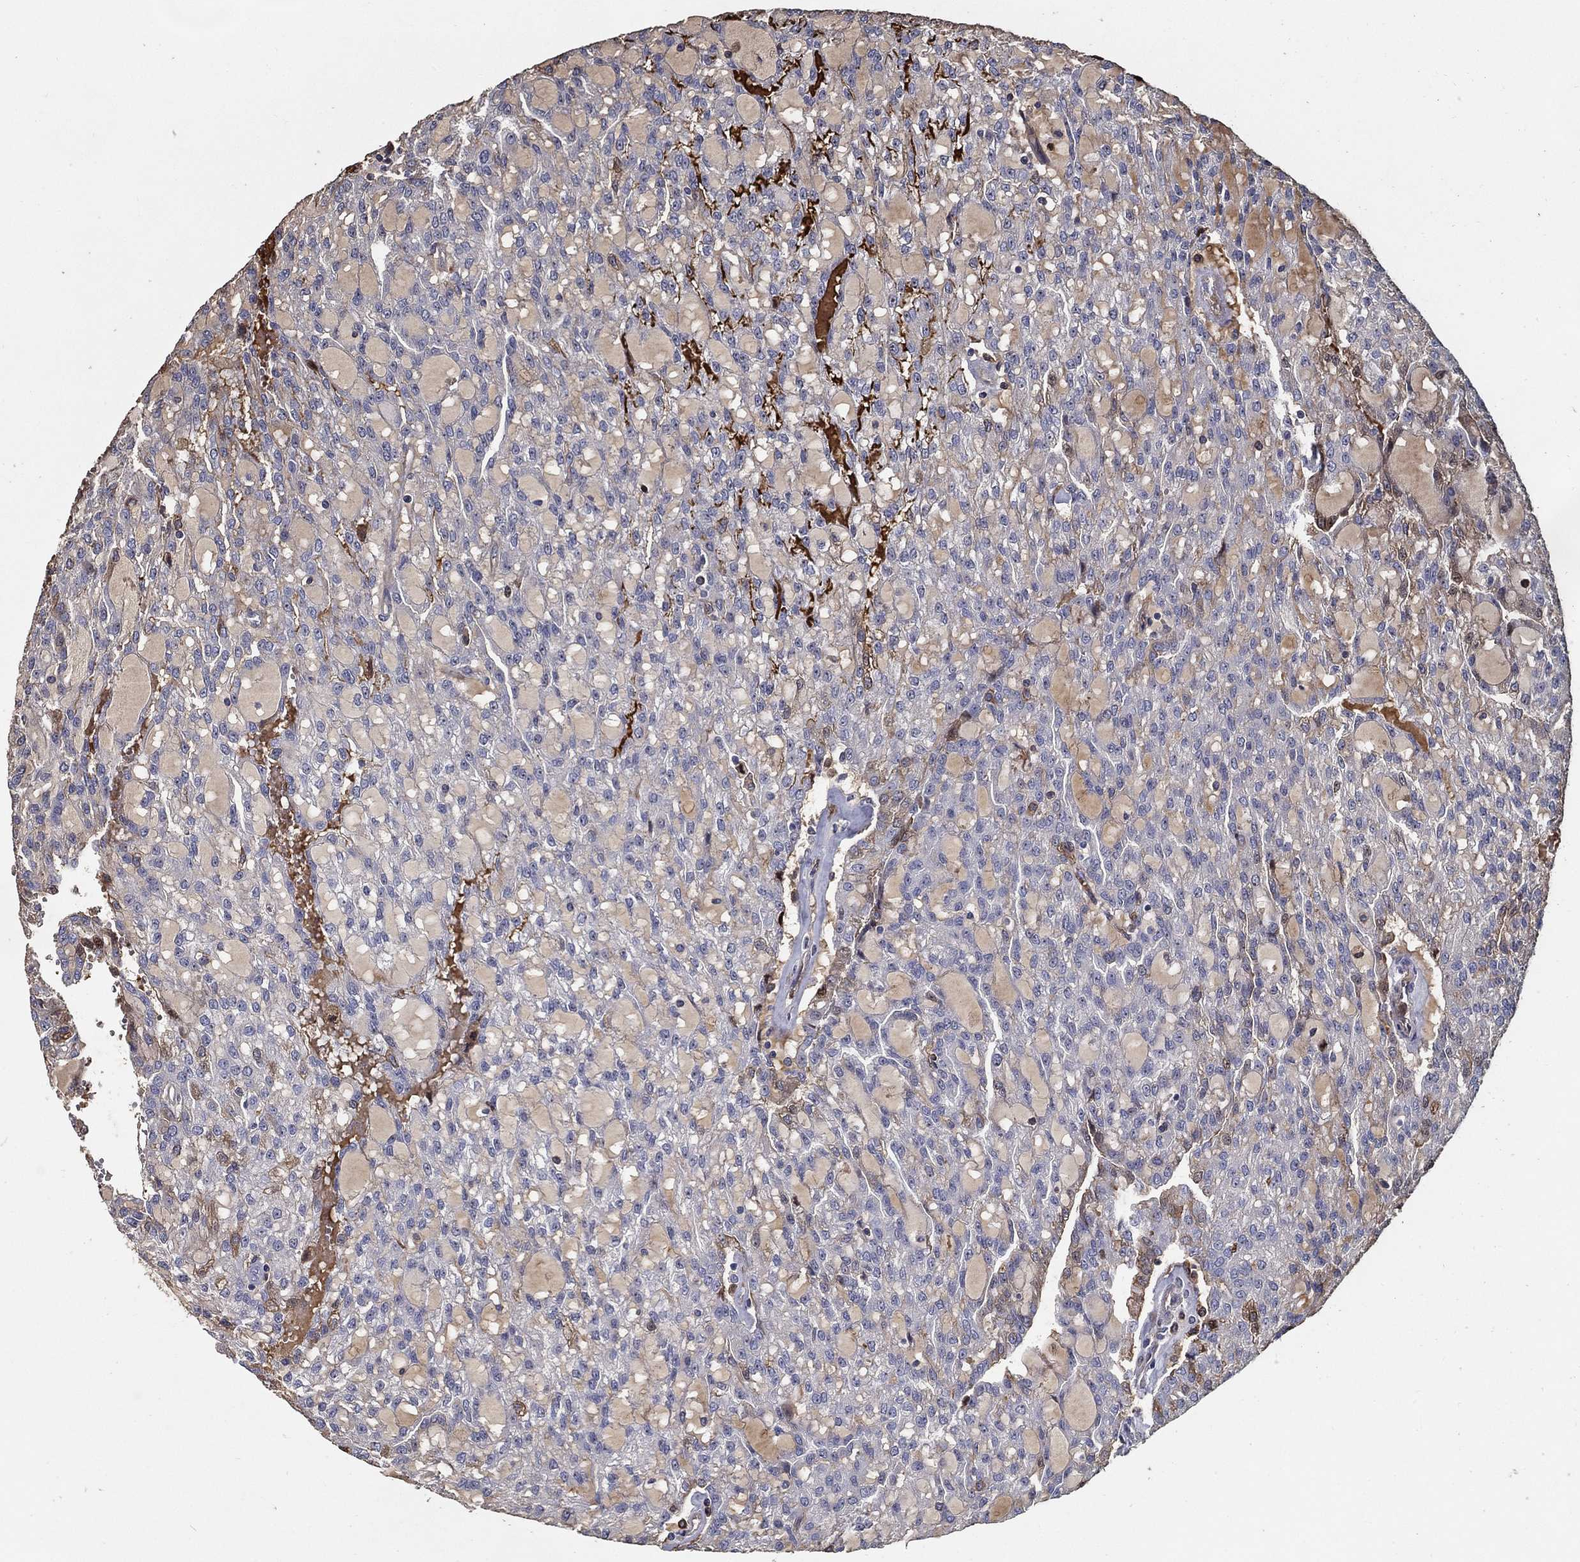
{"staining": {"intensity": "weak", "quantity": "<25%", "location": "cytoplasmic/membranous"}, "tissue": "renal cancer", "cell_type": "Tumor cells", "image_type": "cancer", "snomed": [{"axis": "morphology", "description": "Adenocarcinoma, NOS"}, {"axis": "topography", "description": "Kidney"}], "caption": "IHC of renal cancer (adenocarcinoma) demonstrates no positivity in tumor cells.", "gene": "EFNA1", "patient": {"sex": "male", "age": 63}}